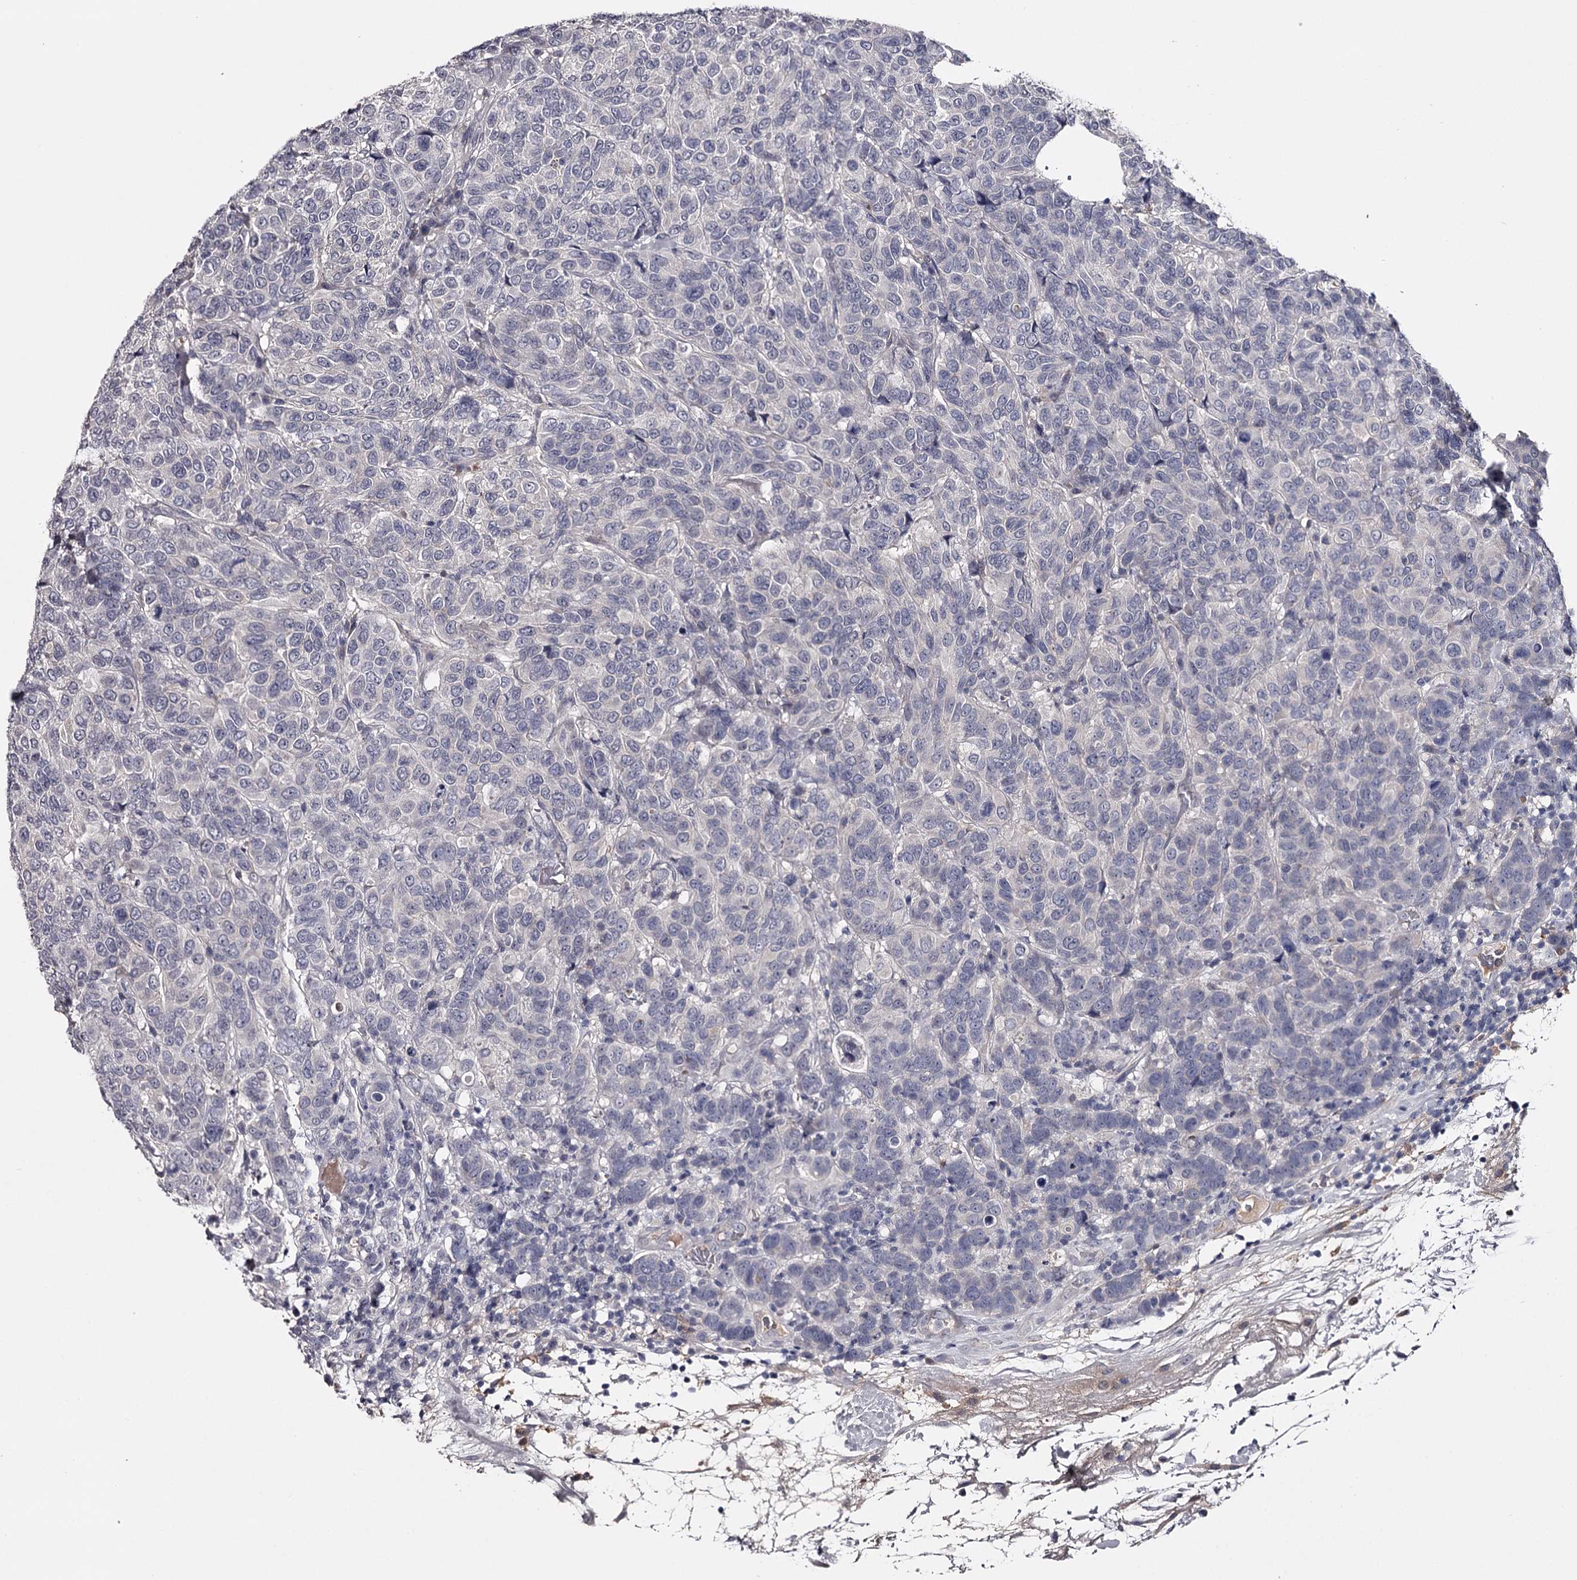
{"staining": {"intensity": "negative", "quantity": "none", "location": "none"}, "tissue": "breast cancer", "cell_type": "Tumor cells", "image_type": "cancer", "snomed": [{"axis": "morphology", "description": "Duct carcinoma"}, {"axis": "topography", "description": "Breast"}], "caption": "Tumor cells are negative for brown protein staining in breast cancer.", "gene": "FDXACB1", "patient": {"sex": "female", "age": 55}}